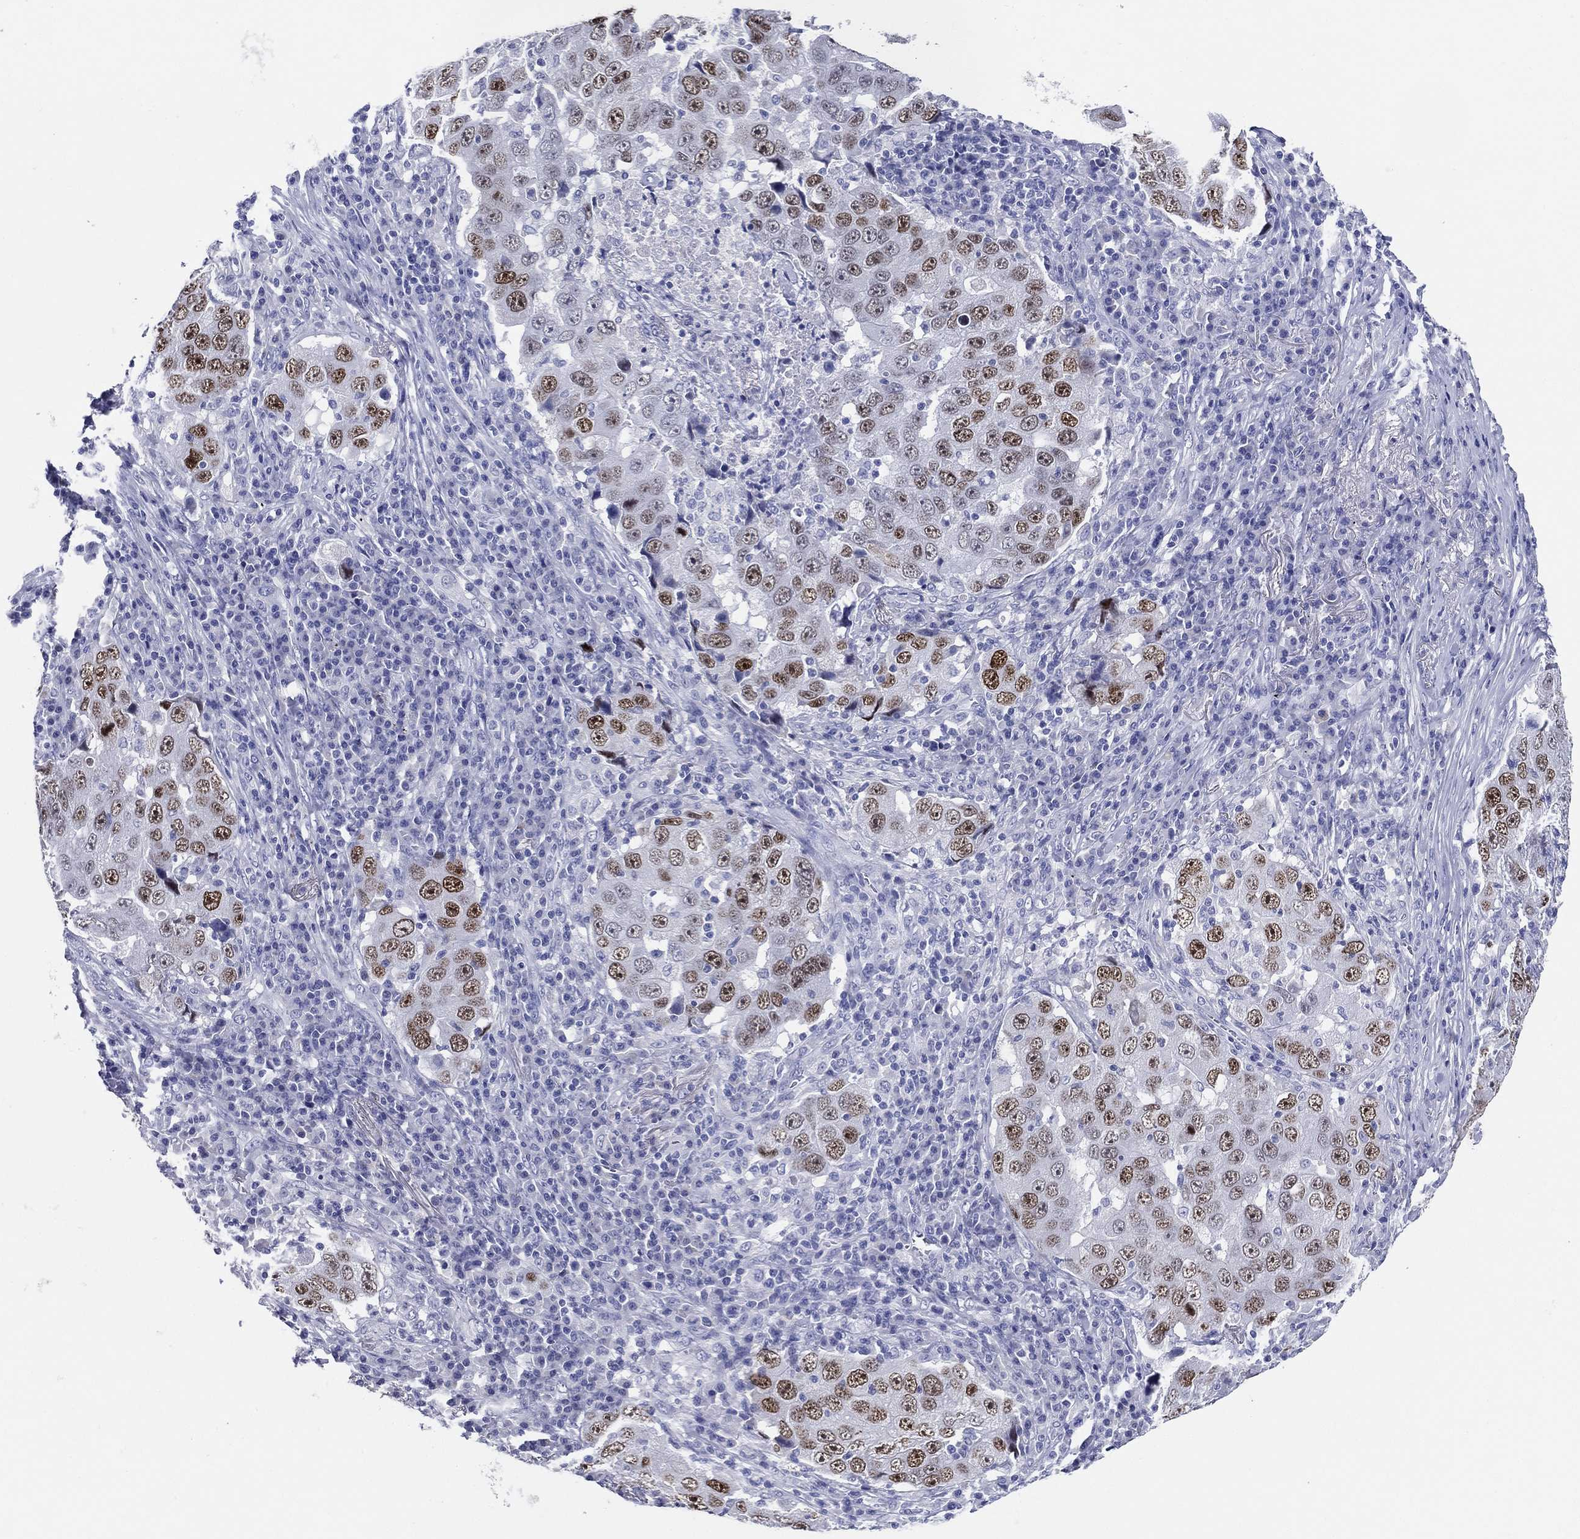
{"staining": {"intensity": "moderate", "quantity": "<25%", "location": "nuclear"}, "tissue": "lung cancer", "cell_type": "Tumor cells", "image_type": "cancer", "snomed": [{"axis": "morphology", "description": "Adenocarcinoma, NOS"}, {"axis": "topography", "description": "Lung"}], "caption": "IHC (DAB (3,3'-diaminobenzidine)) staining of human adenocarcinoma (lung) demonstrates moderate nuclear protein expression in approximately <25% of tumor cells.", "gene": "TFAP2A", "patient": {"sex": "male", "age": 73}}